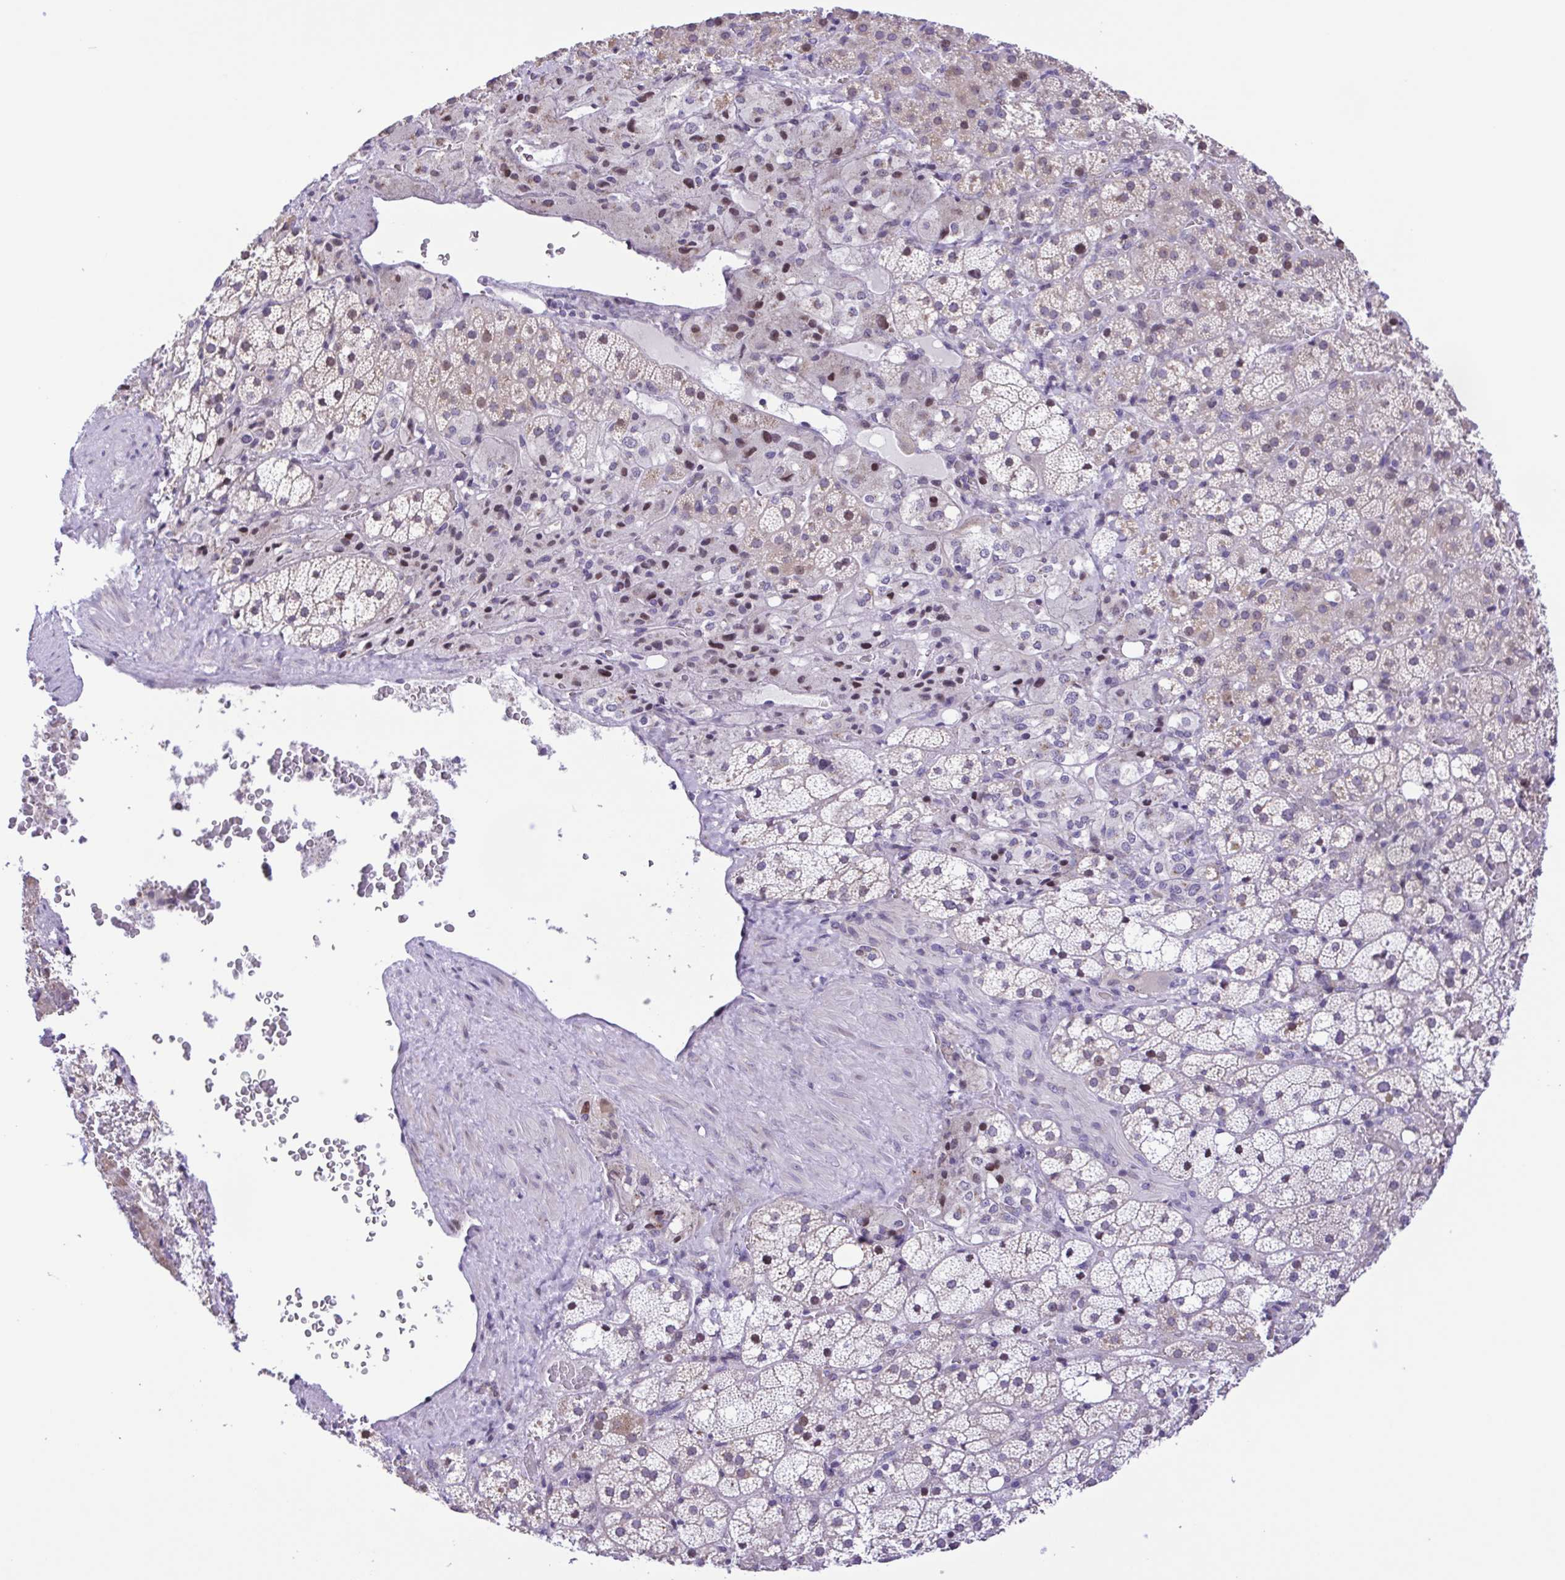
{"staining": {"intensity": "weak", "quantity": "<25%", "location": "nuclear"}, "tissue": "adrenal gland", "cell_type": "Glandular cells", "image_type": "normal", "snomed": [{"axis": "morphology", "description": "Normal tissue, NOS"}, {"axis": "topography", "description": "Adrenal gland"}], "caption": "Glandular cells are negative for brown protein staining in benign adrenal gland. (DAB immunohistochemistry, high magnification).", "gene": "ENSG00000286022", "patient": {"sex": "male", "age": 53}}